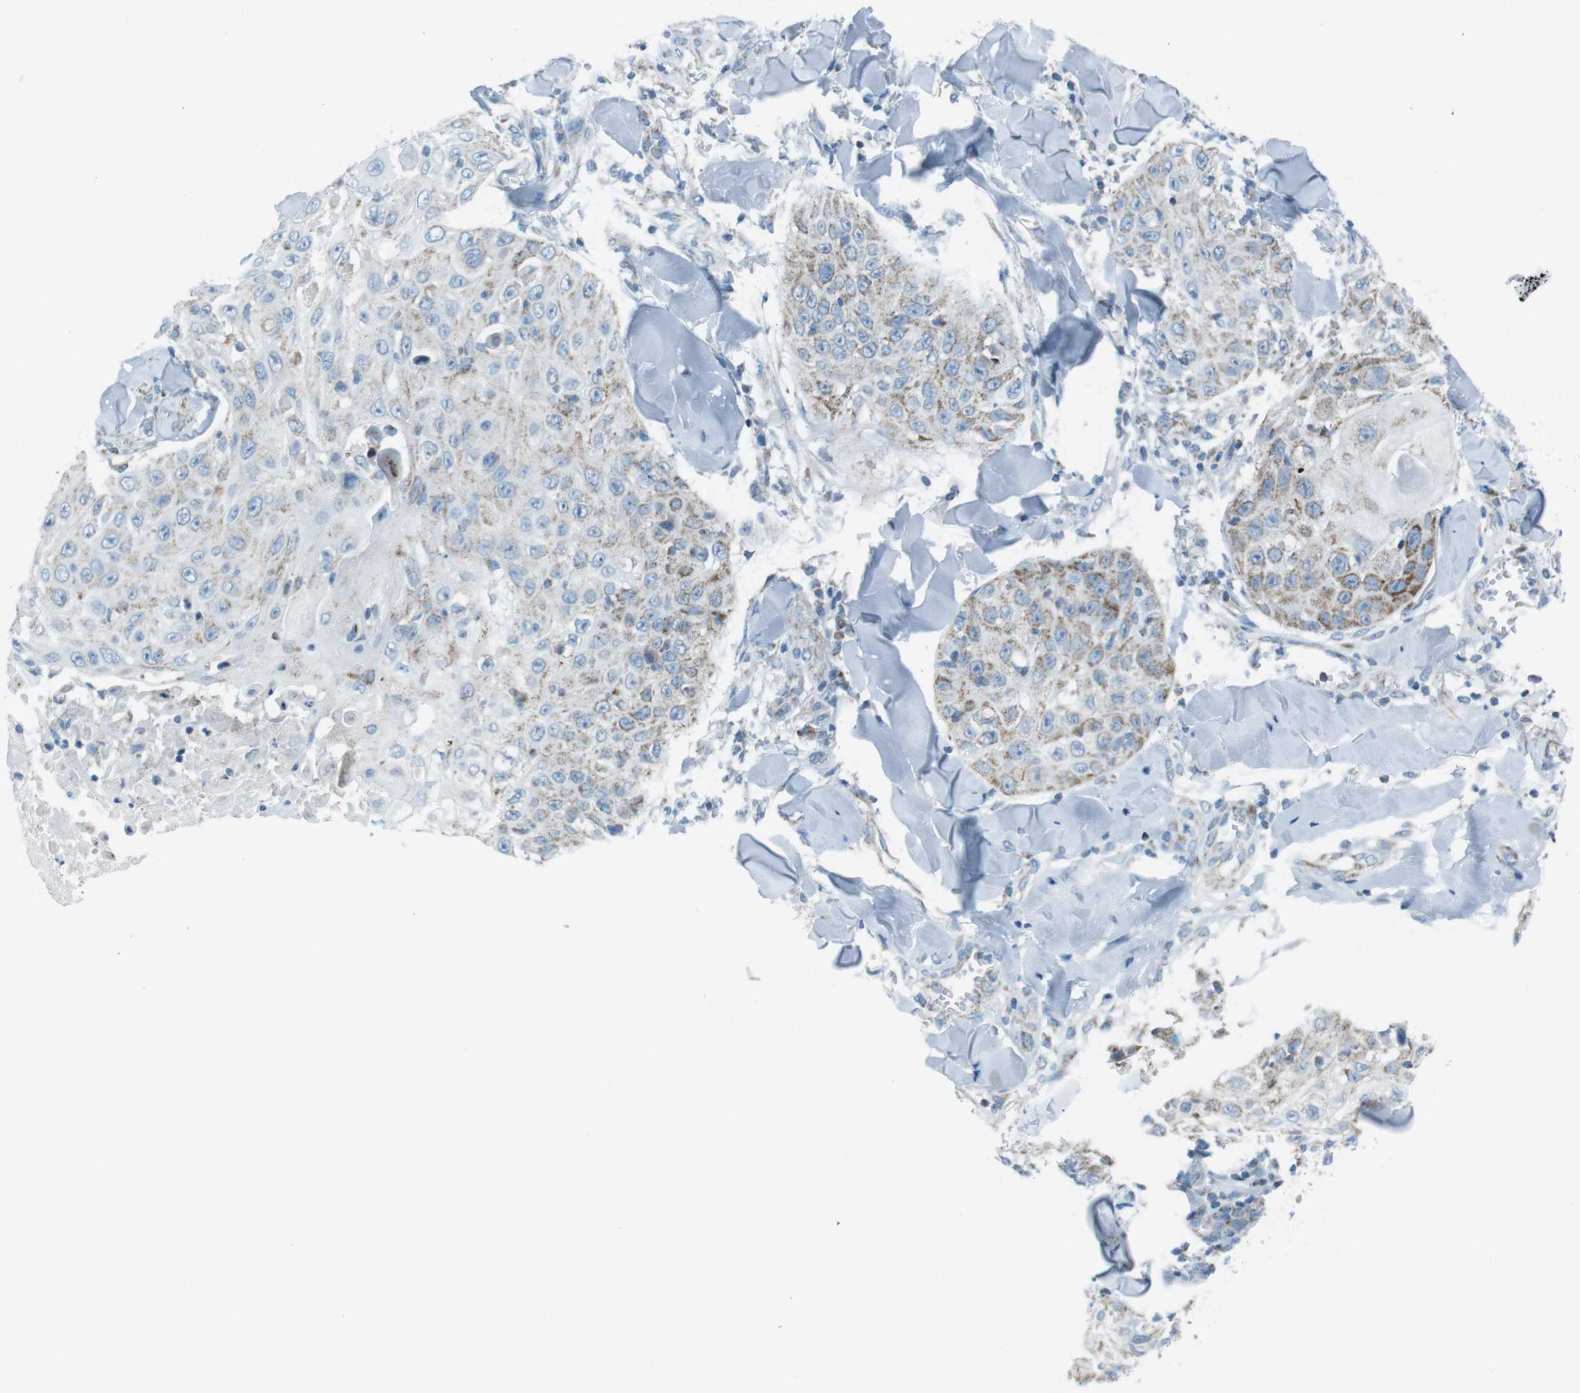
{"staining": {"intensity": "moderate", "quantity": "25%-75%", "location": "cytoplasmic/membranous"}, "tissue": "skin cancer", "cell_type": "Tumor cells", "image_type": "cancer", "snomed": [{"axis": "morphology", "description": "Squamous cell carcinoma, NOS"}, {"axis": "topography", "description": "Skin"}], "caption": "An IHC micrograph of neoplastic tissue is shown. Protein staining in brown shows moderate cytoplasmic/membranous positivity in squamous cell carcinoma (skin) within tumor cells.", "gene": "DNAJA3", "patient": {"sex": "male", "age": 86}}